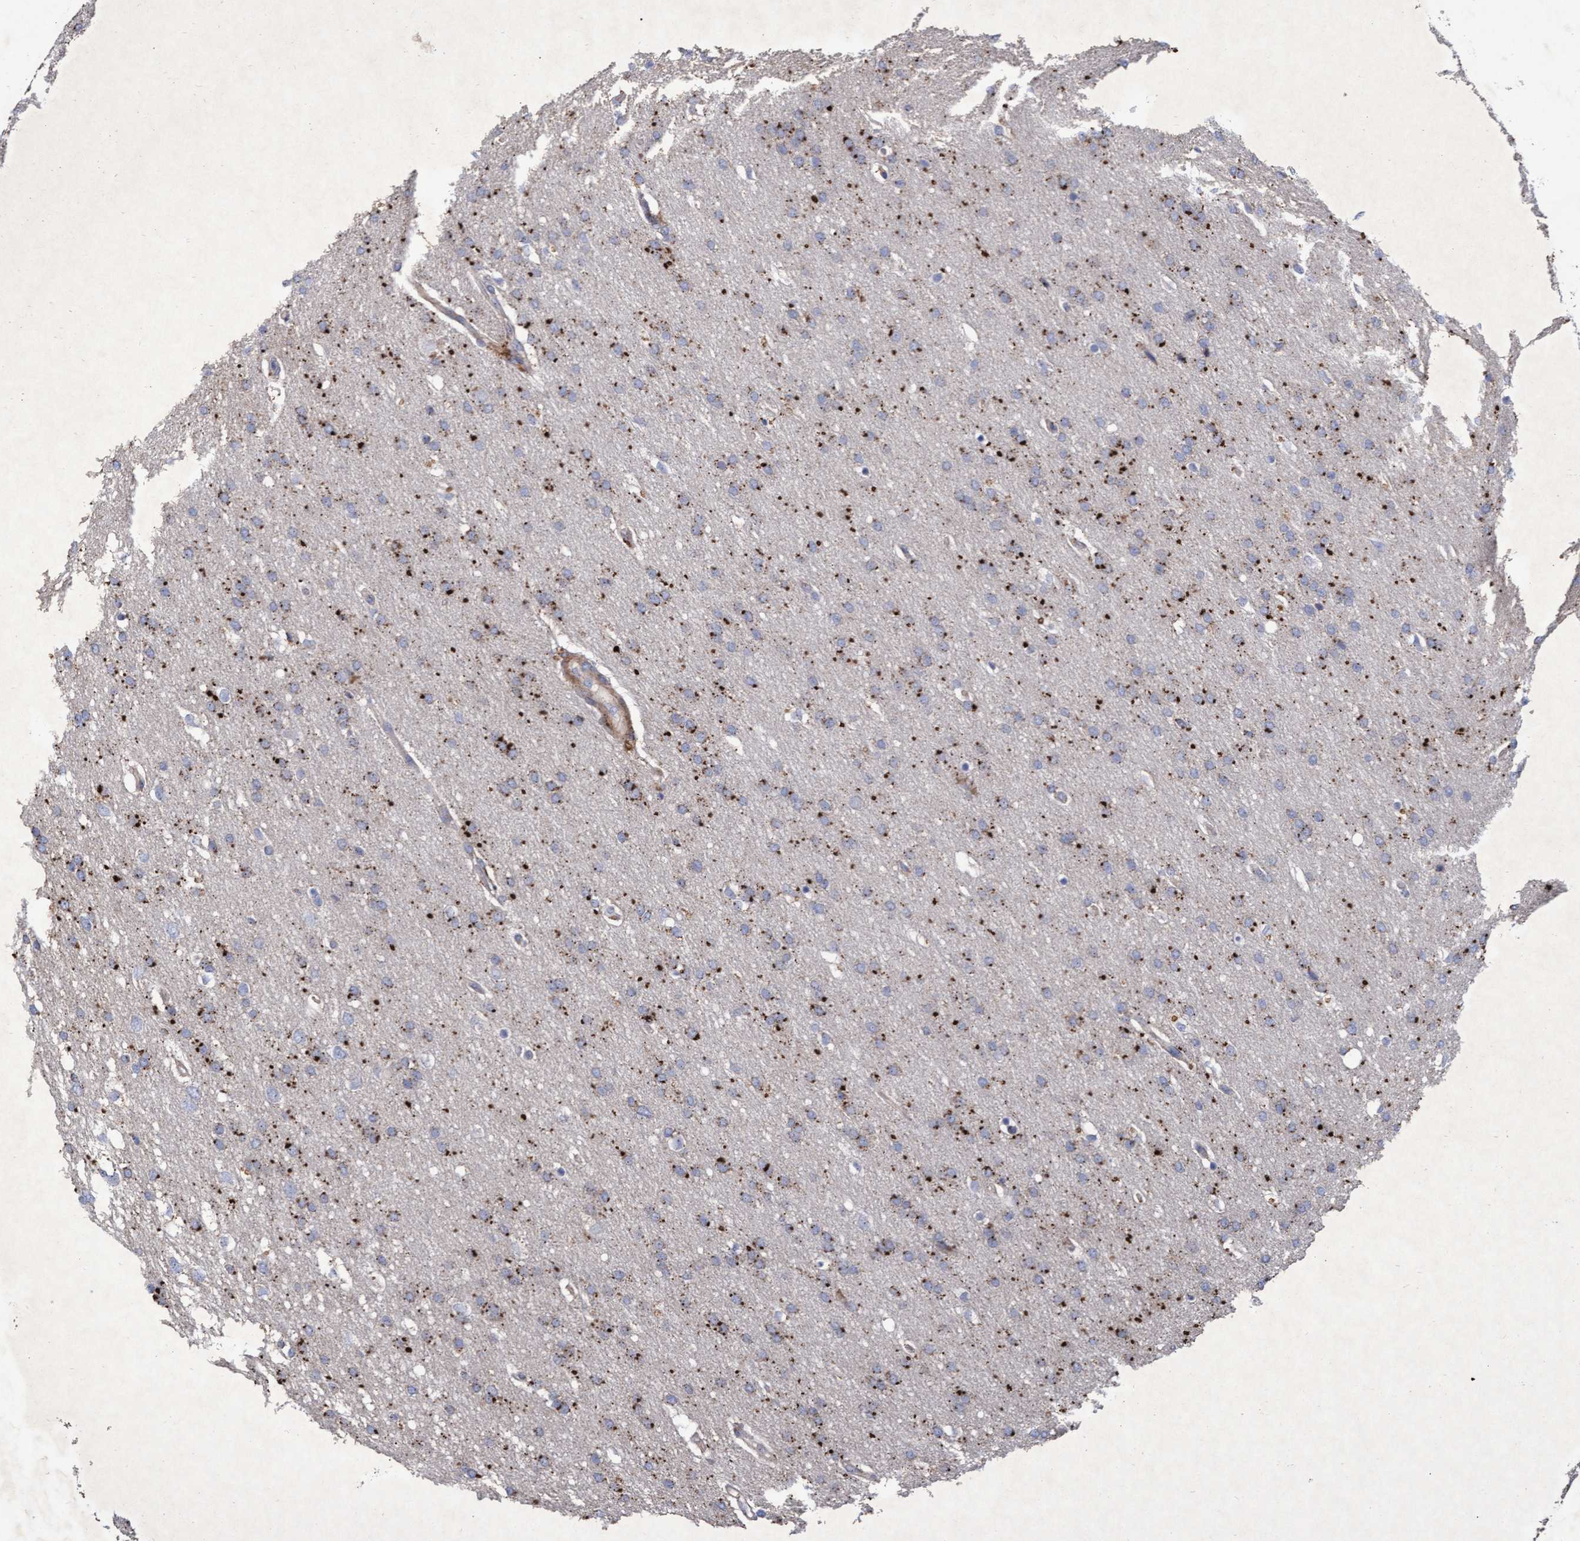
{"staining": {"intensity": "moderate", "quantity": "<25%", "location": "cytoplasmic/membranous"}, "tissue": "glioma", "cell_type": "Tumor cells", "image_type": "cancer", "snomed": [{"axis": "morphology", "description": "Glioma, malignant, Low grade"}, {"axis": "topography", "description": "Brain"}], "caption": "Glioma stained with immunohistochemistry (IHC) shows moderate cytoplasmic/membranous positivity in approximately <25% of tumor cells. Using DAB (3,3'-diaminobenzidine) (brown) and hematoxylin (blue) stains, captured at high magnification using brightfield microscopy.", "gene": "ABCF2", "patient": {"sex": "female", "age": 37}}